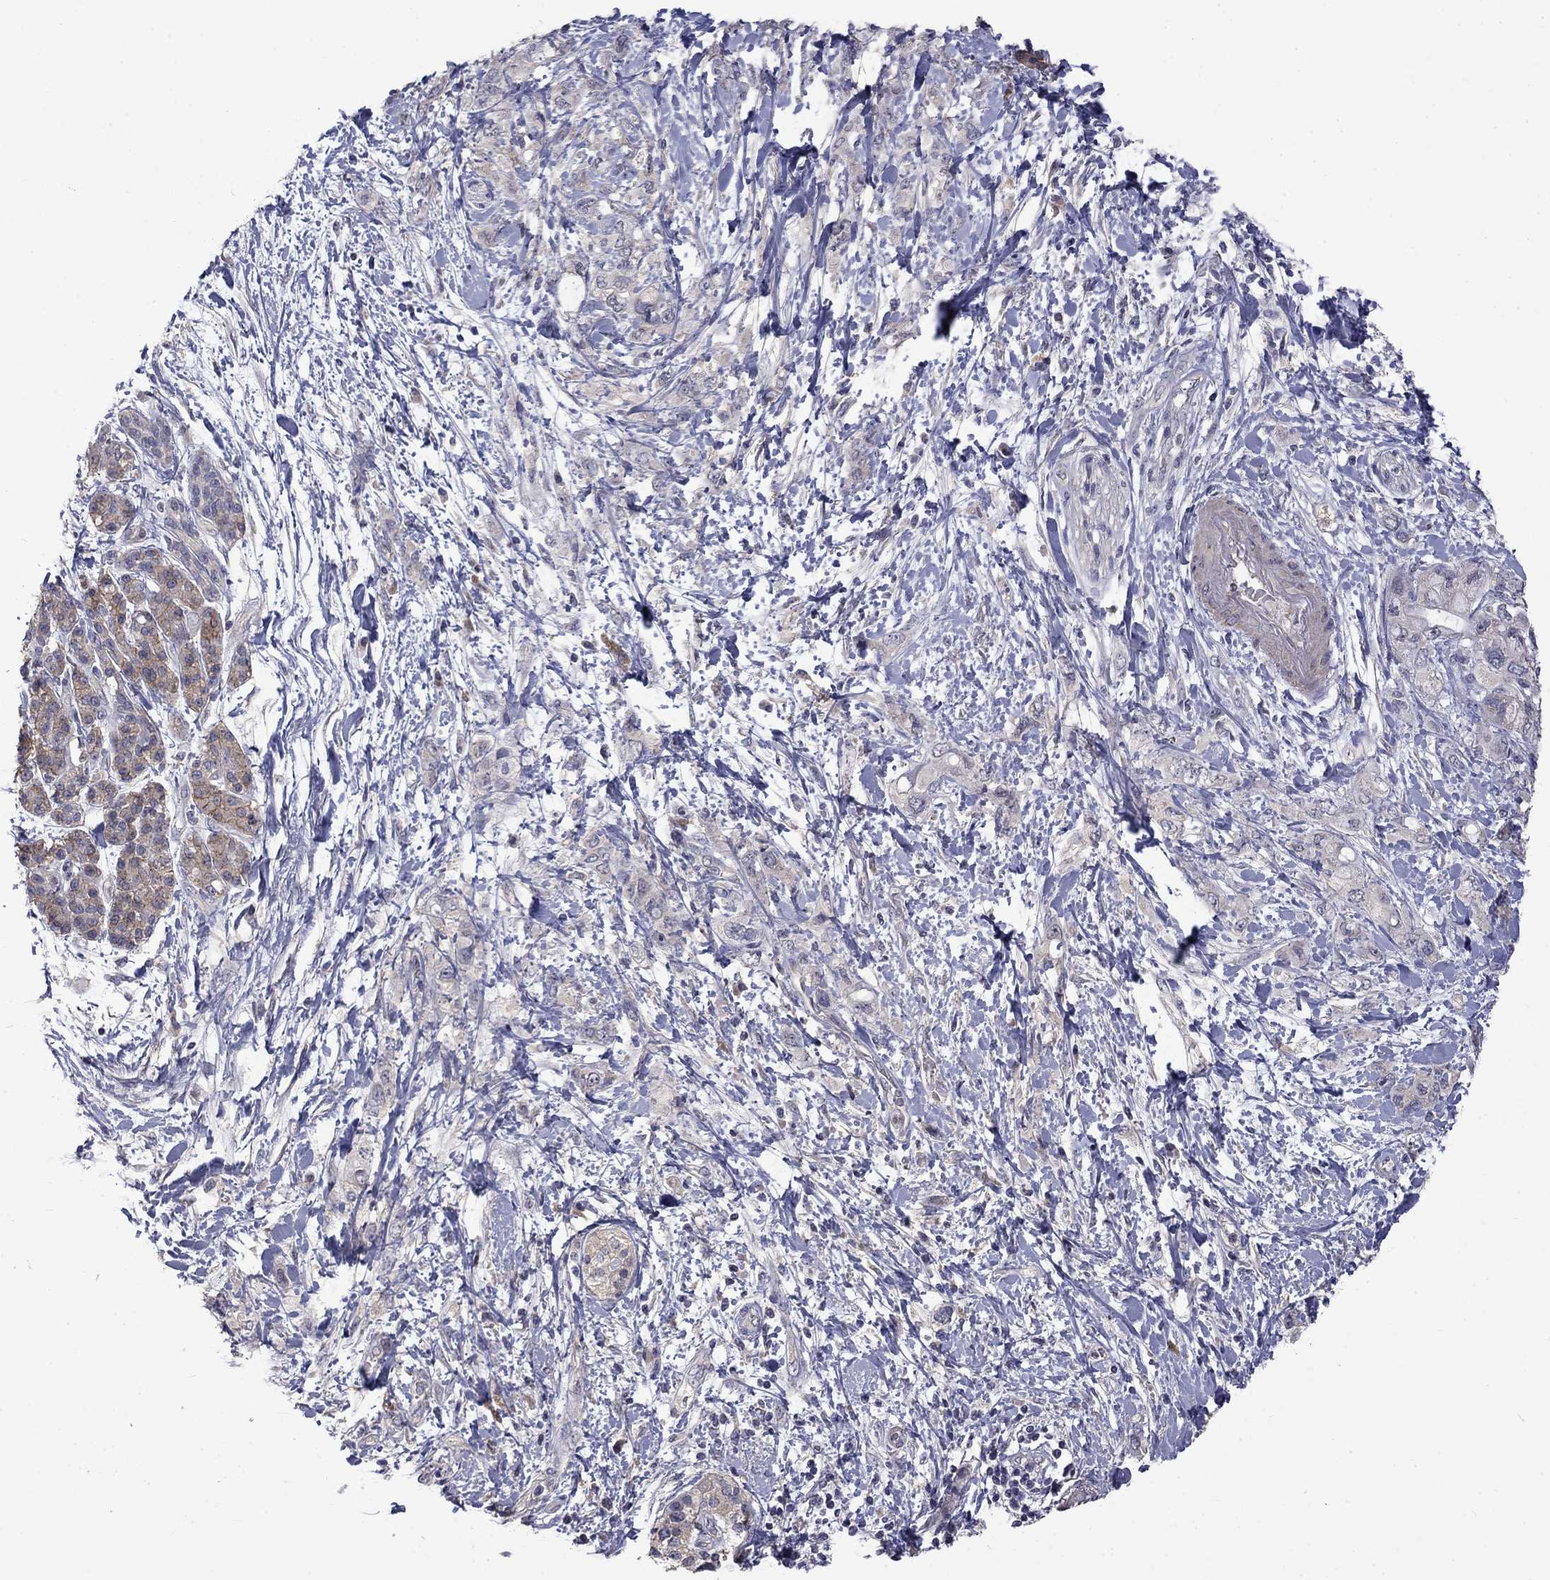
{"staining": {"intensity": "negative", "quantity": "none", "location": "none"}, "tissue": "pancreatic cancer", "cell_type": "Tumor cells", "image_type": "cancer", "snomed": [{"axis": "morphology", "description": "Adenocarcinoma, NOS"}, {"axis": "topography", "description": "Pancreas"}], "caption": "Immunohistochemistry (IHC) histopathology image of neoplastic tissue: human pancreatic adenocarcinoma stained with DAB displays no significant protein positivity in tumor cells.", "gene": "SLC39A14", "patient": {"sex": "female", "age": 56}}